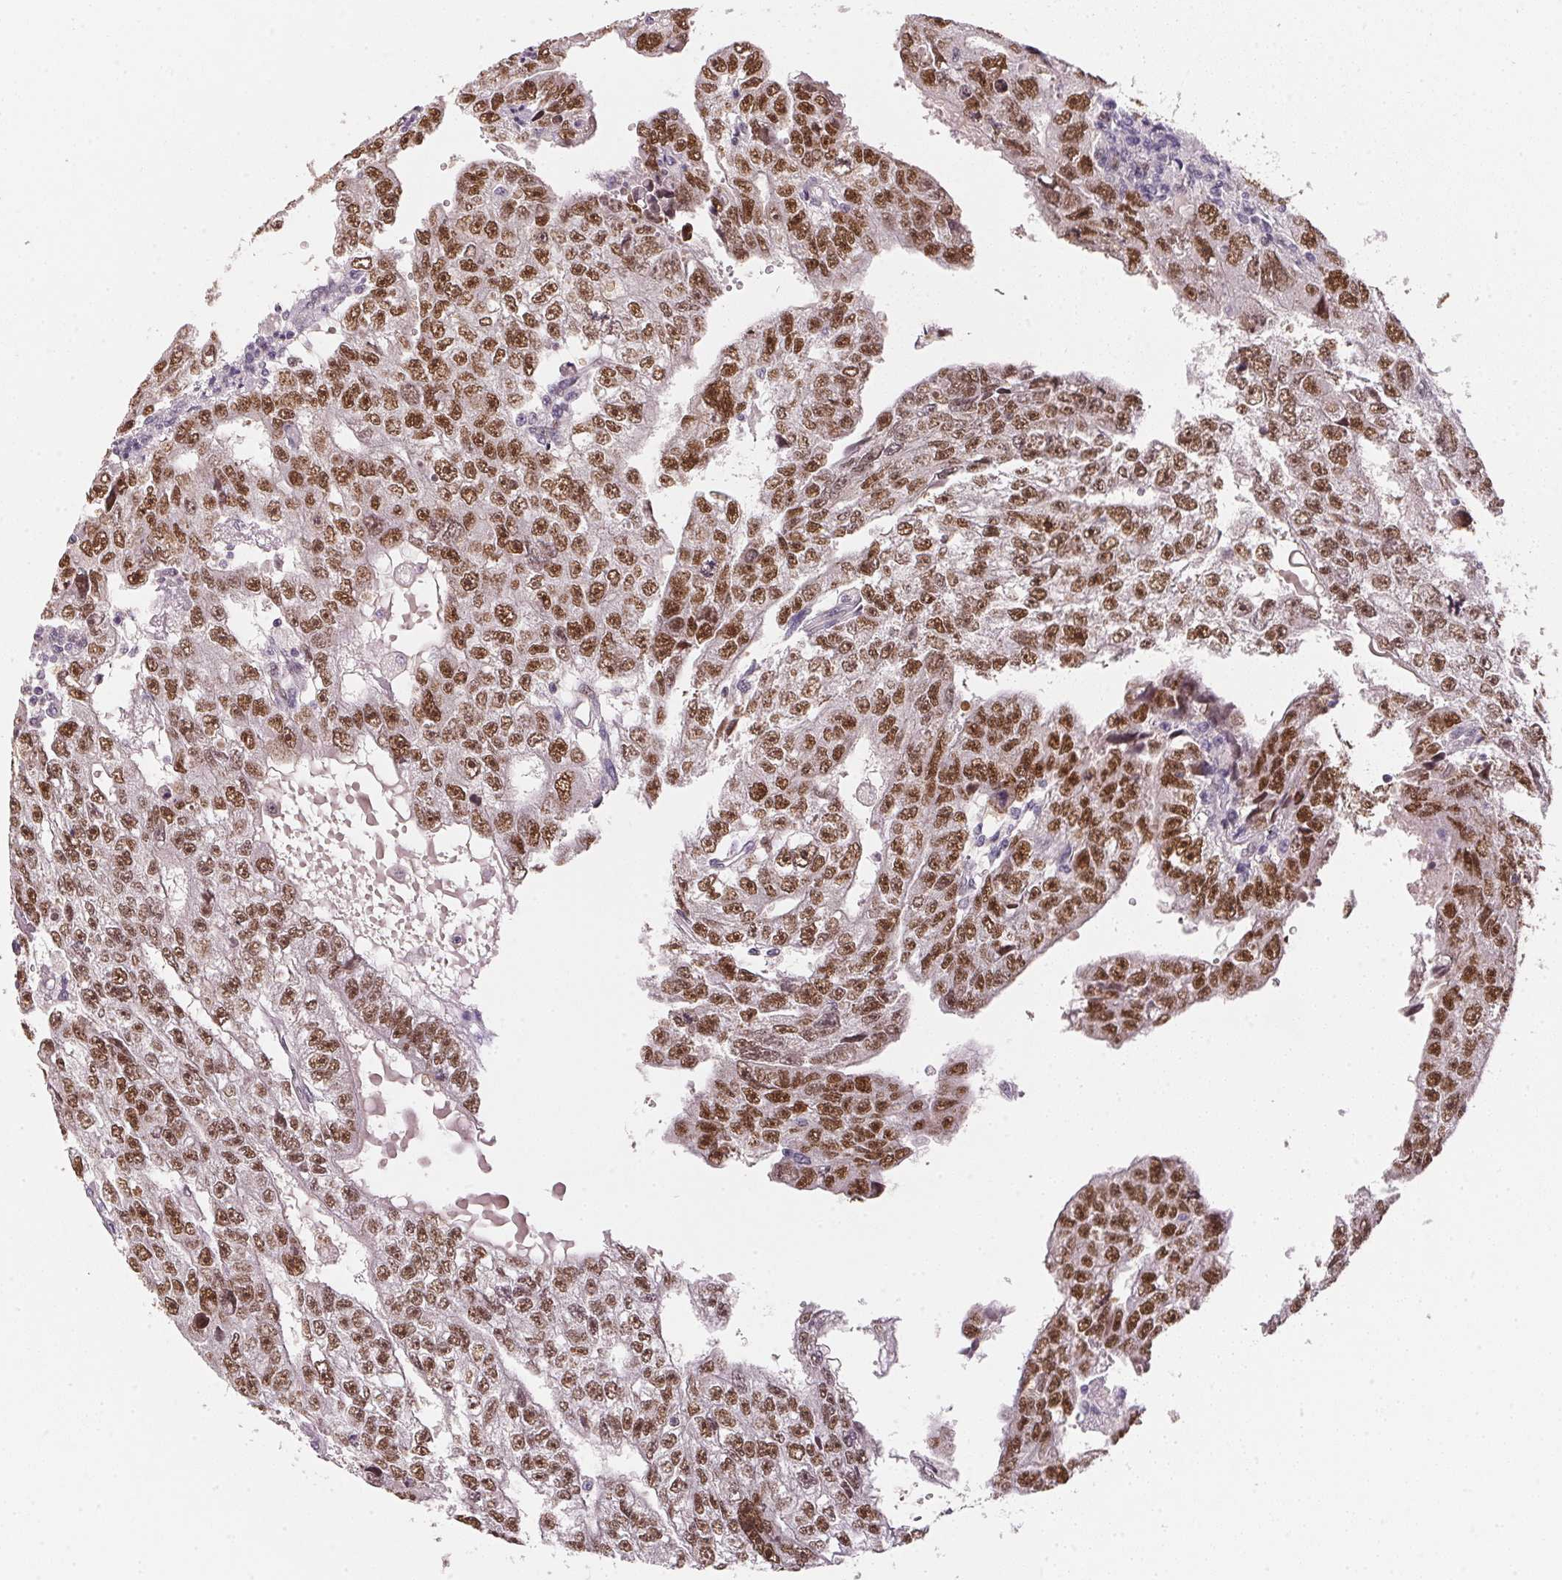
{"staining": {"intensity": "strong", "quantity": ">75%", "location": "nuclear"}, "tissue": "testis cancer", "cell_type": "Tumor cells", "image_type": "cancer", "snomed": [{"axis": "morphology", "description": "Carcinoma, Embryonal, NOS"}, {"axis": "topography", "description": "Testis"}], "caption": "Testis cancer (embryonal carcinoma) stained with immunohistochemistry (IHC) demonstrates strong nuclear staining in about >75% of tumor cells.", "gene": "POLR3G", "patient": {"sex": "male", "age": 20}}